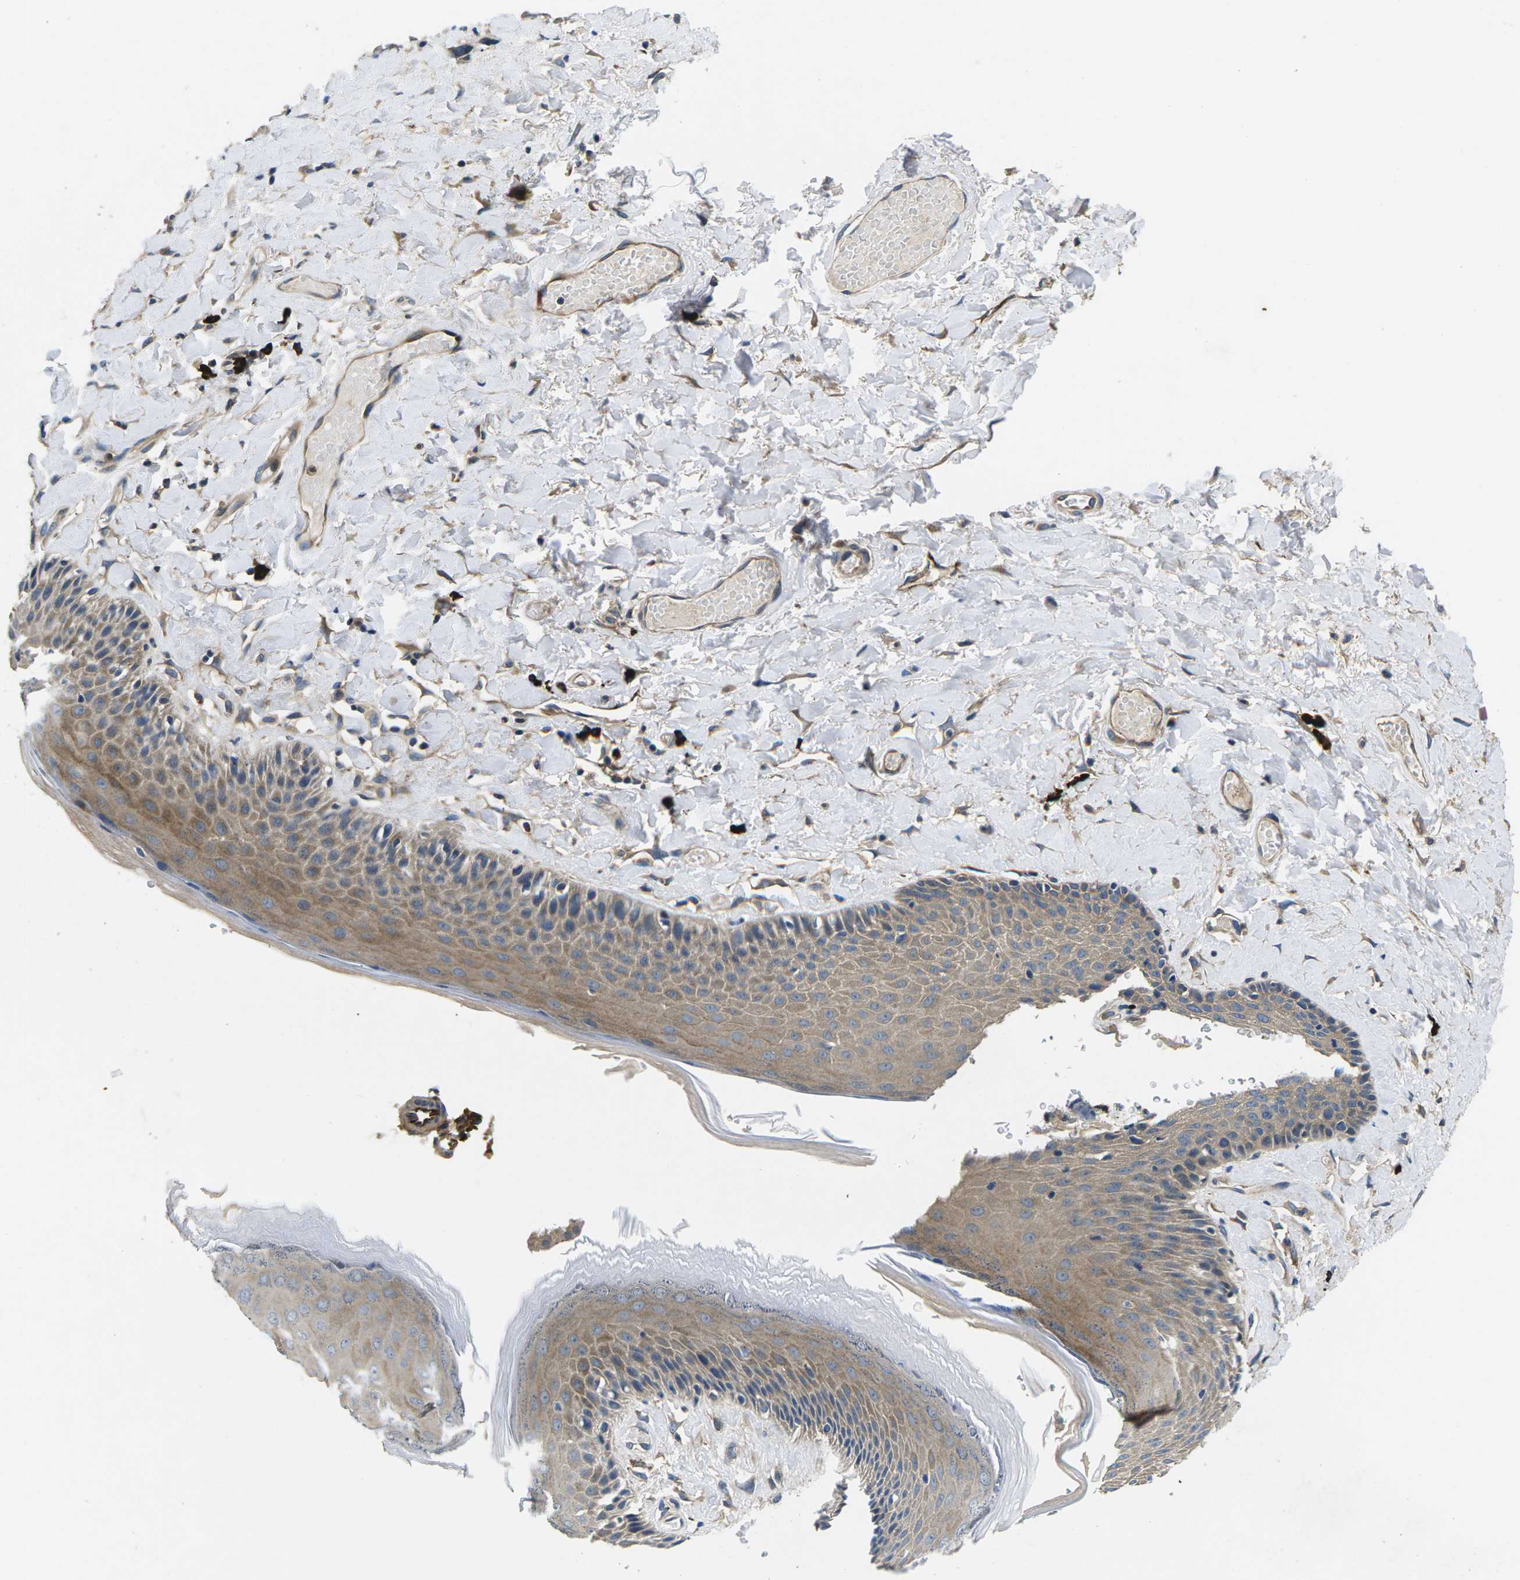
{"staining": {"intensity": "weak", "quantity": "25%-75%", "location": "cytoplasmic/membranous"}, "tissue": "skin", "cell_type": "Epidermal cells", "image_type": "normal", "snomed": [{"axis": "morphology", "description": "Normal tissue, NOS"}, {"axis": "topography", "description": "Anal"}], "caption": "This is a histology image of immunohistochemistry staining of unremarkable skin, which shows weak staining in the cytoplasmic/membranous of epidermal cells.", "gene": "PLCE1", "patient": {"sex": "male", "age": 69}}